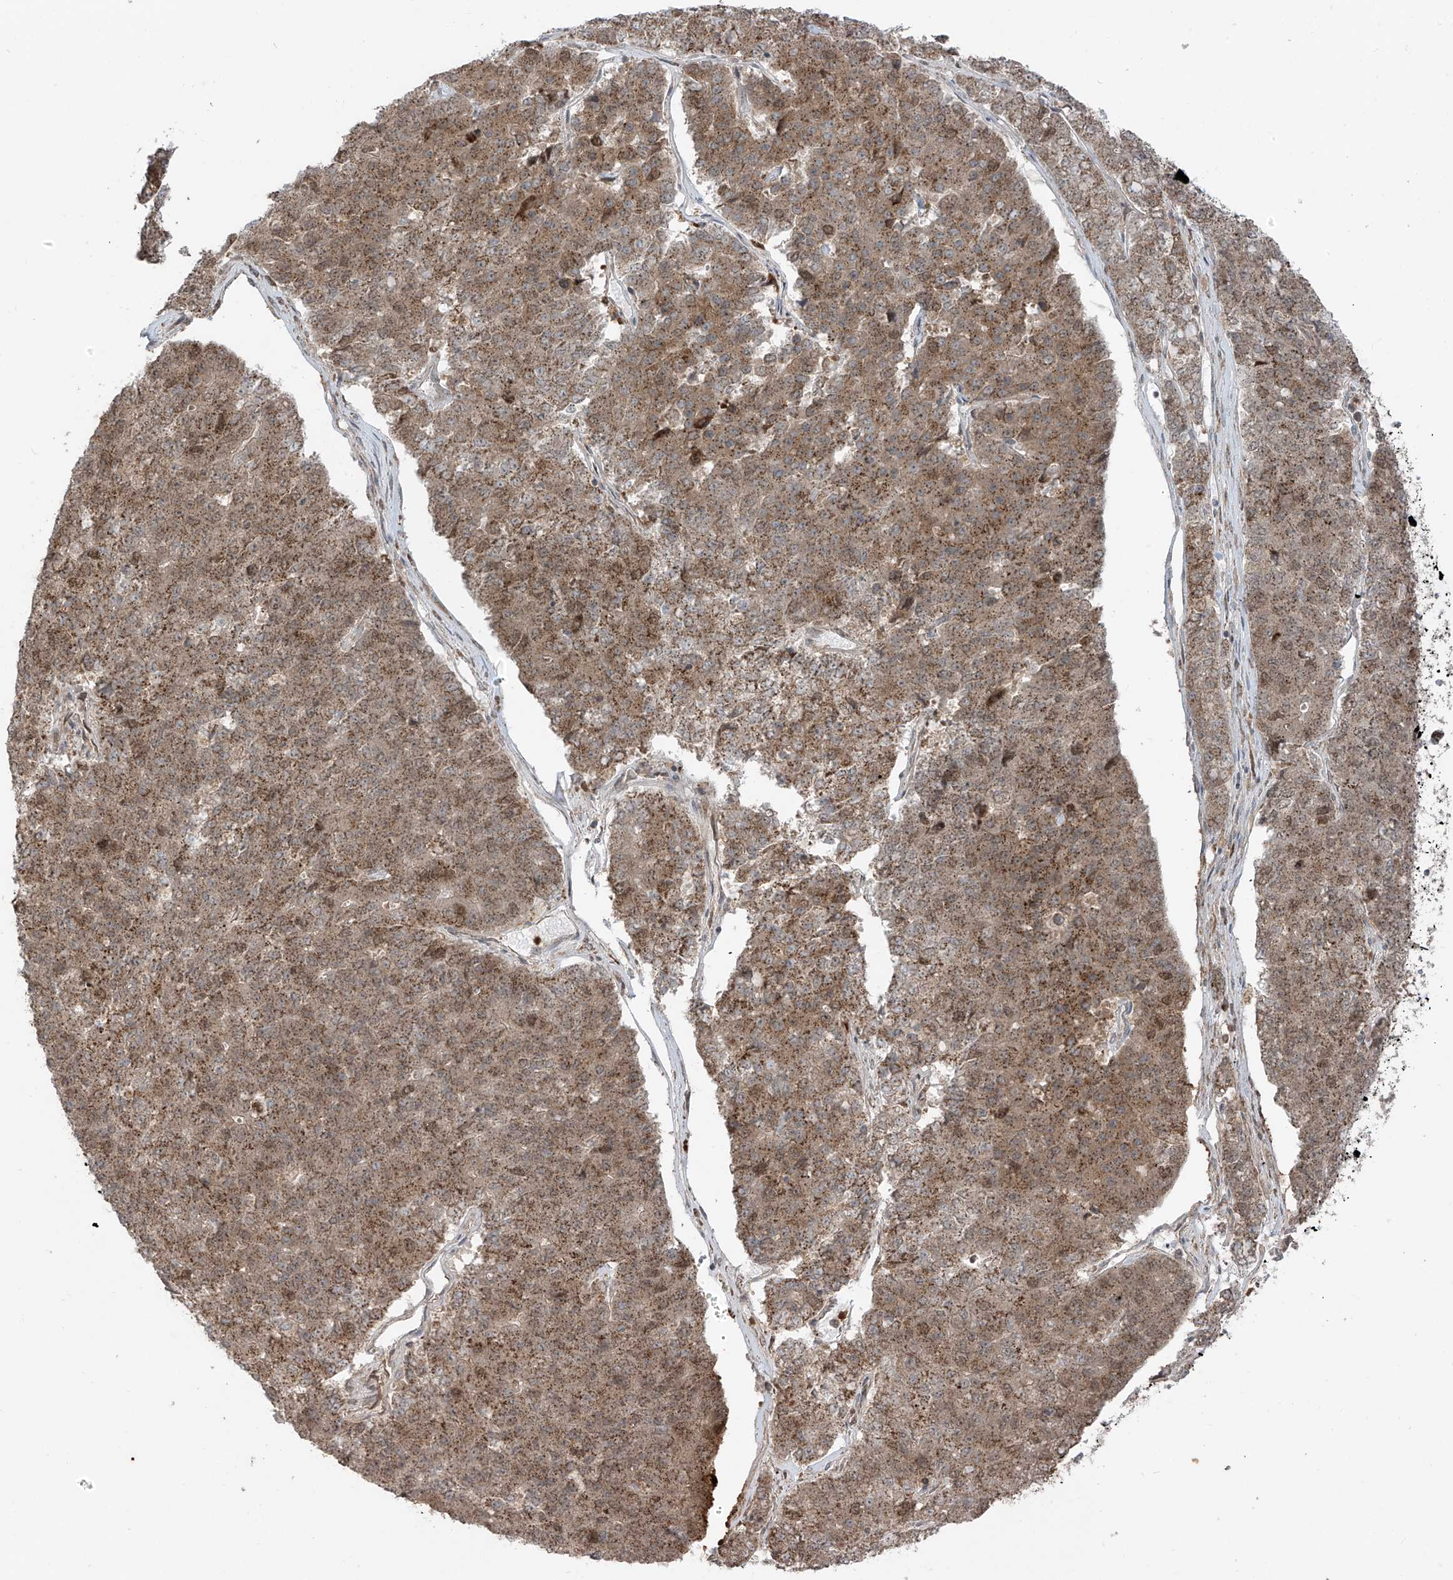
{"staining": {"intensity": "moderate", "quantity": ">75%", "location": "cytoplasmic/membranous"}, "tissue": "pancreatic cancer", "cell_type": "Tumor cells", "image_type": "cancer", "snomed": [{"axis": "morphology", "description": "Adenocarcinoma, NOS"}, {"axis": "topography", "description": "Pancreas"}], "caption": "Pancreatic cancer (adenocarcinoma) was stained to show a protein in brown. There is medium levels of moderate cytoplasmic/membranous staining in about >75% of tumor cells.", "gene": "PDE11A", "patient": {"sex": "male", "age": 50}}